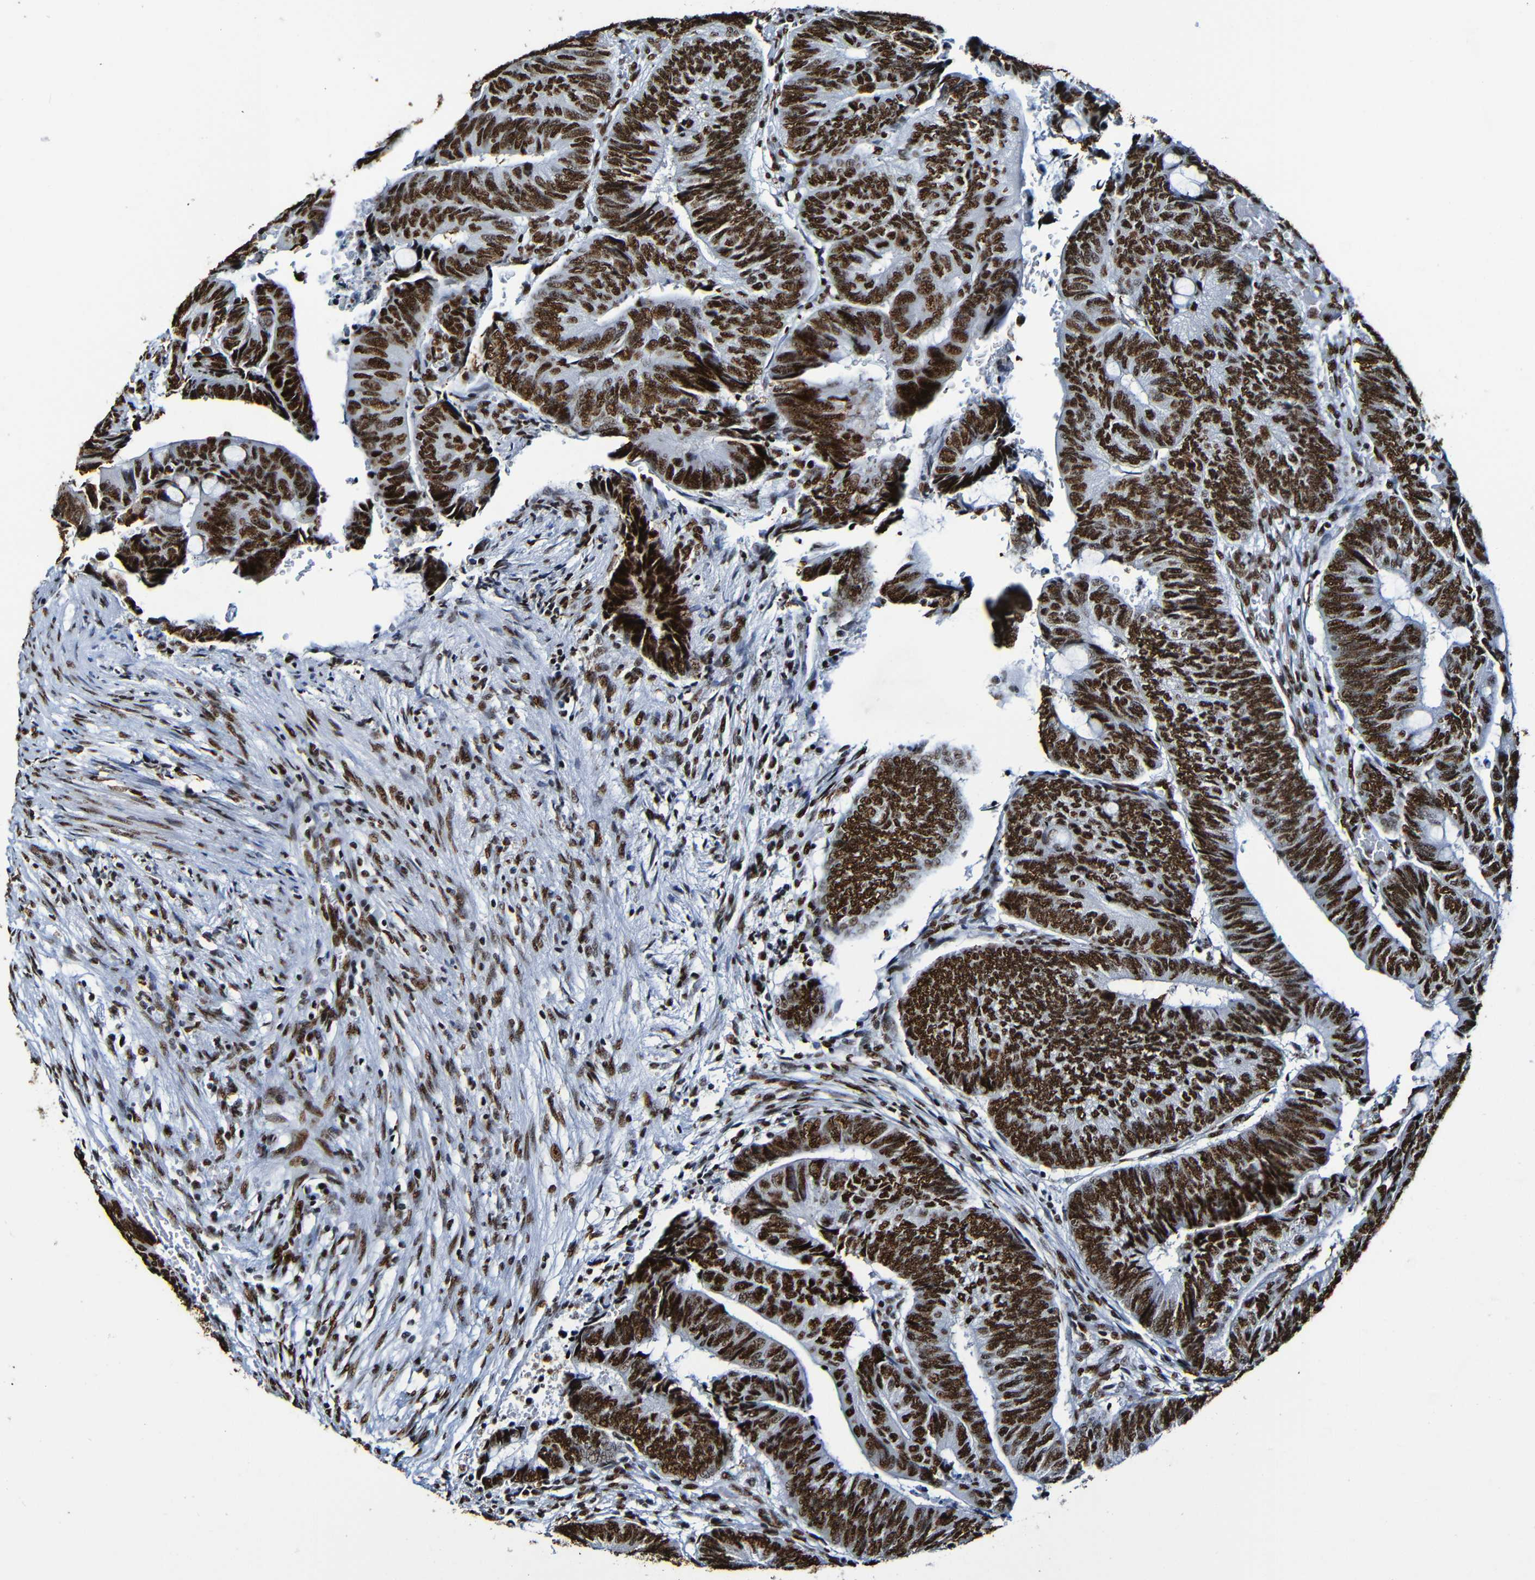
{"staining": {"intensity": "strong", "quantity": ">75%", "location": "nuclear"}, "tissue": "colorectal cancer", "cell_type": "Tumor cells", "image_type": "cancer", "snomed": [{"axis": "morphology", "description": "Normal tissue, NOS"}, {"axis": "morphology", "description": "Adenocarcinoma, NOS"}, {"axis": "topography", "description": "Rectum"}, {"axis": "topography", "description": "Peripheral nerve tissue"}], "caption": "Immunohistochemistry of colorectal adenocarcinoma shows high levels of strong nuclear expression in approximately >75% of tumor cells.", "gene": "SRSF3", "patient": {"sex": "male", "age": 92}}